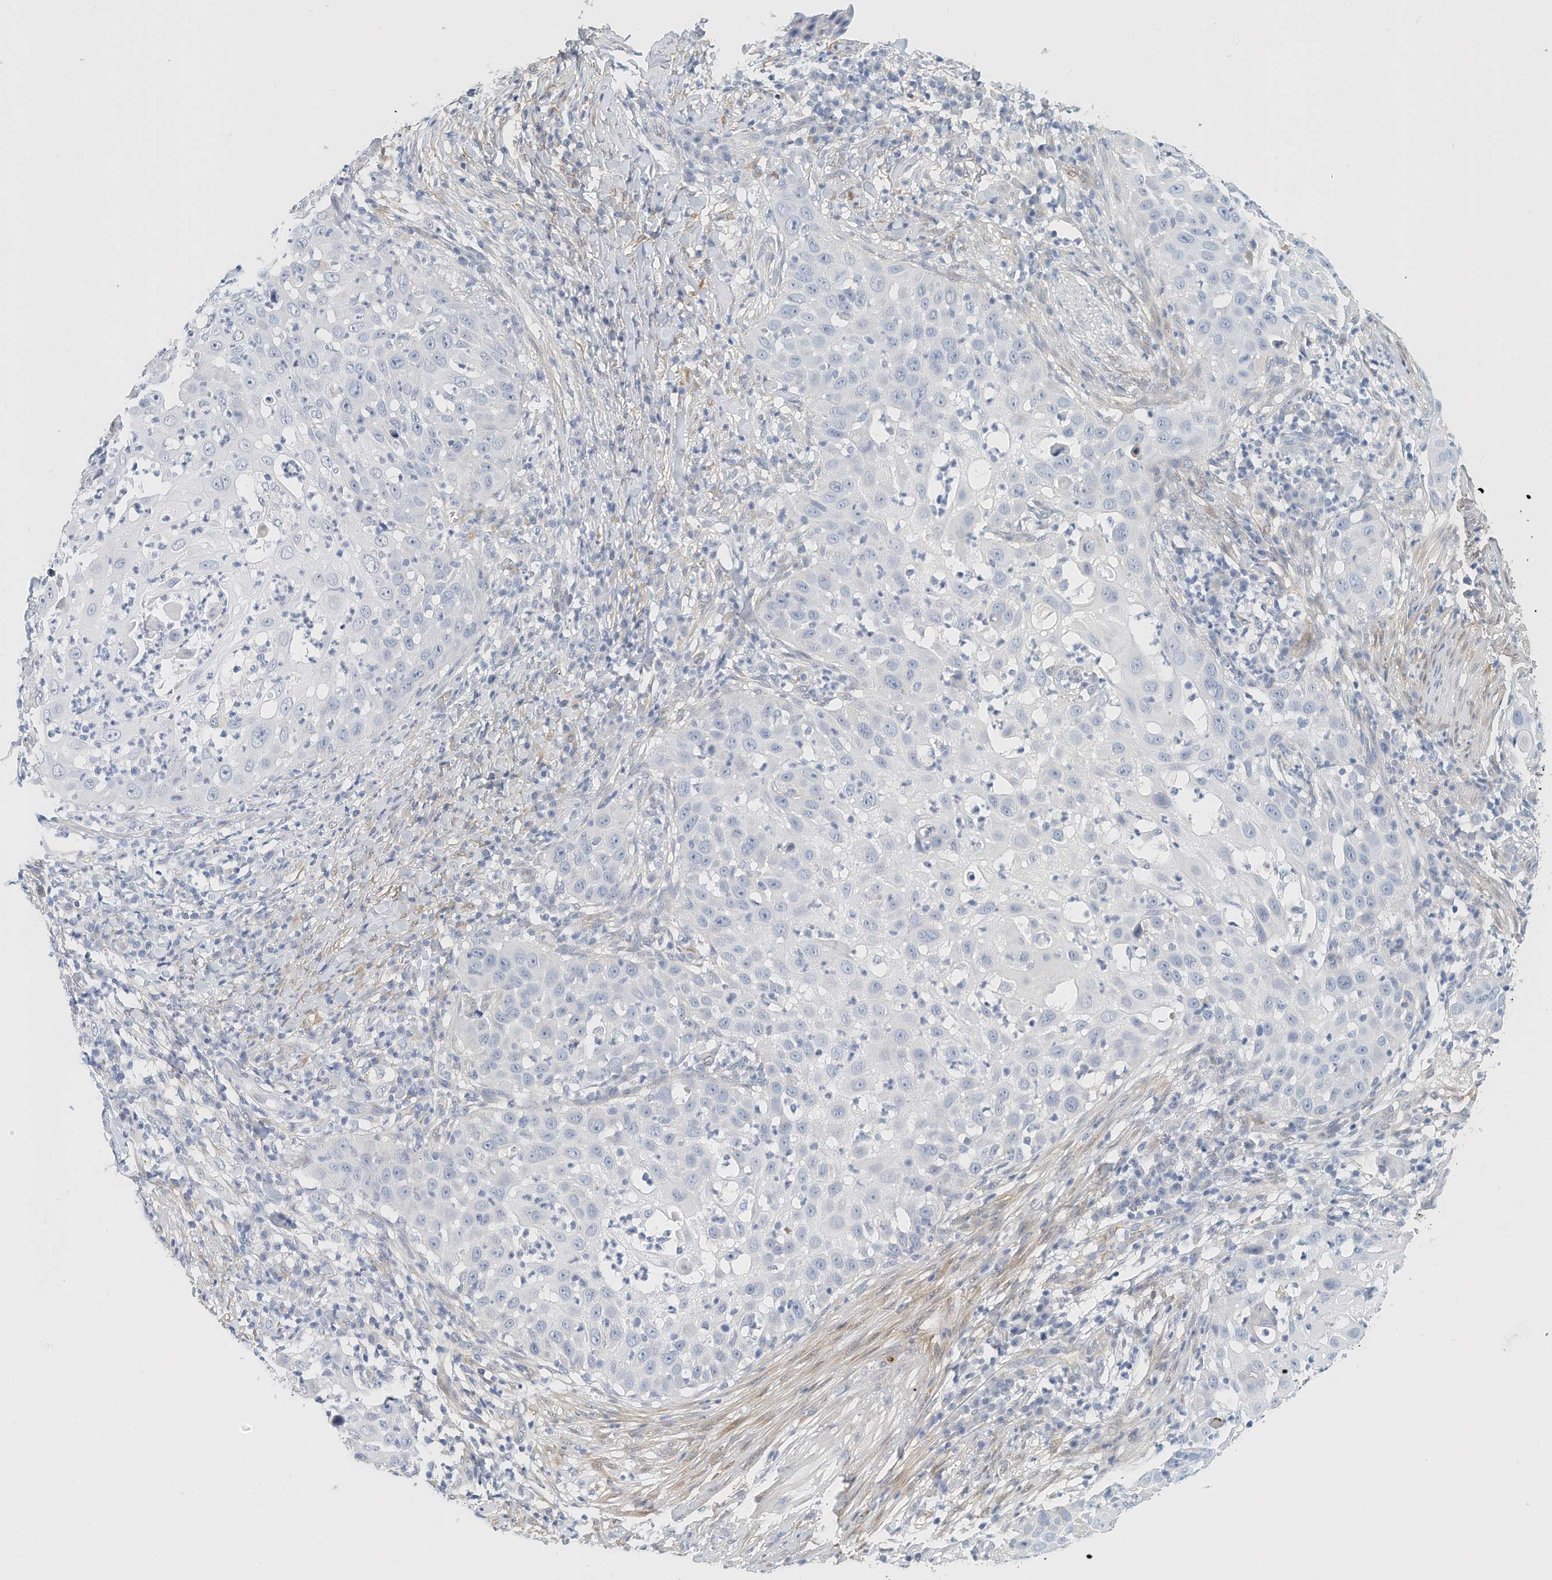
{"staining": {"intensity": "negative", "quantity": "none", "location": "none"}, "tissue": "skin cancer", "cell_type": "Tumor cells", "image_type": "cancer", "snomed": [{"axis": "morphology", "description": "Squamous cell carcinoma, NOS"}, {"axis": "topography", "description": "Skin"}], "caption": "IHC histopathology image of neoplastic tissue: skin cancer stained with DAB (3,3'-diaminobenzidine) displays no significant protein staining in tumor cells.", "gene": "ARHGAP28", "patient": {"sex": "female", "age": 44}}